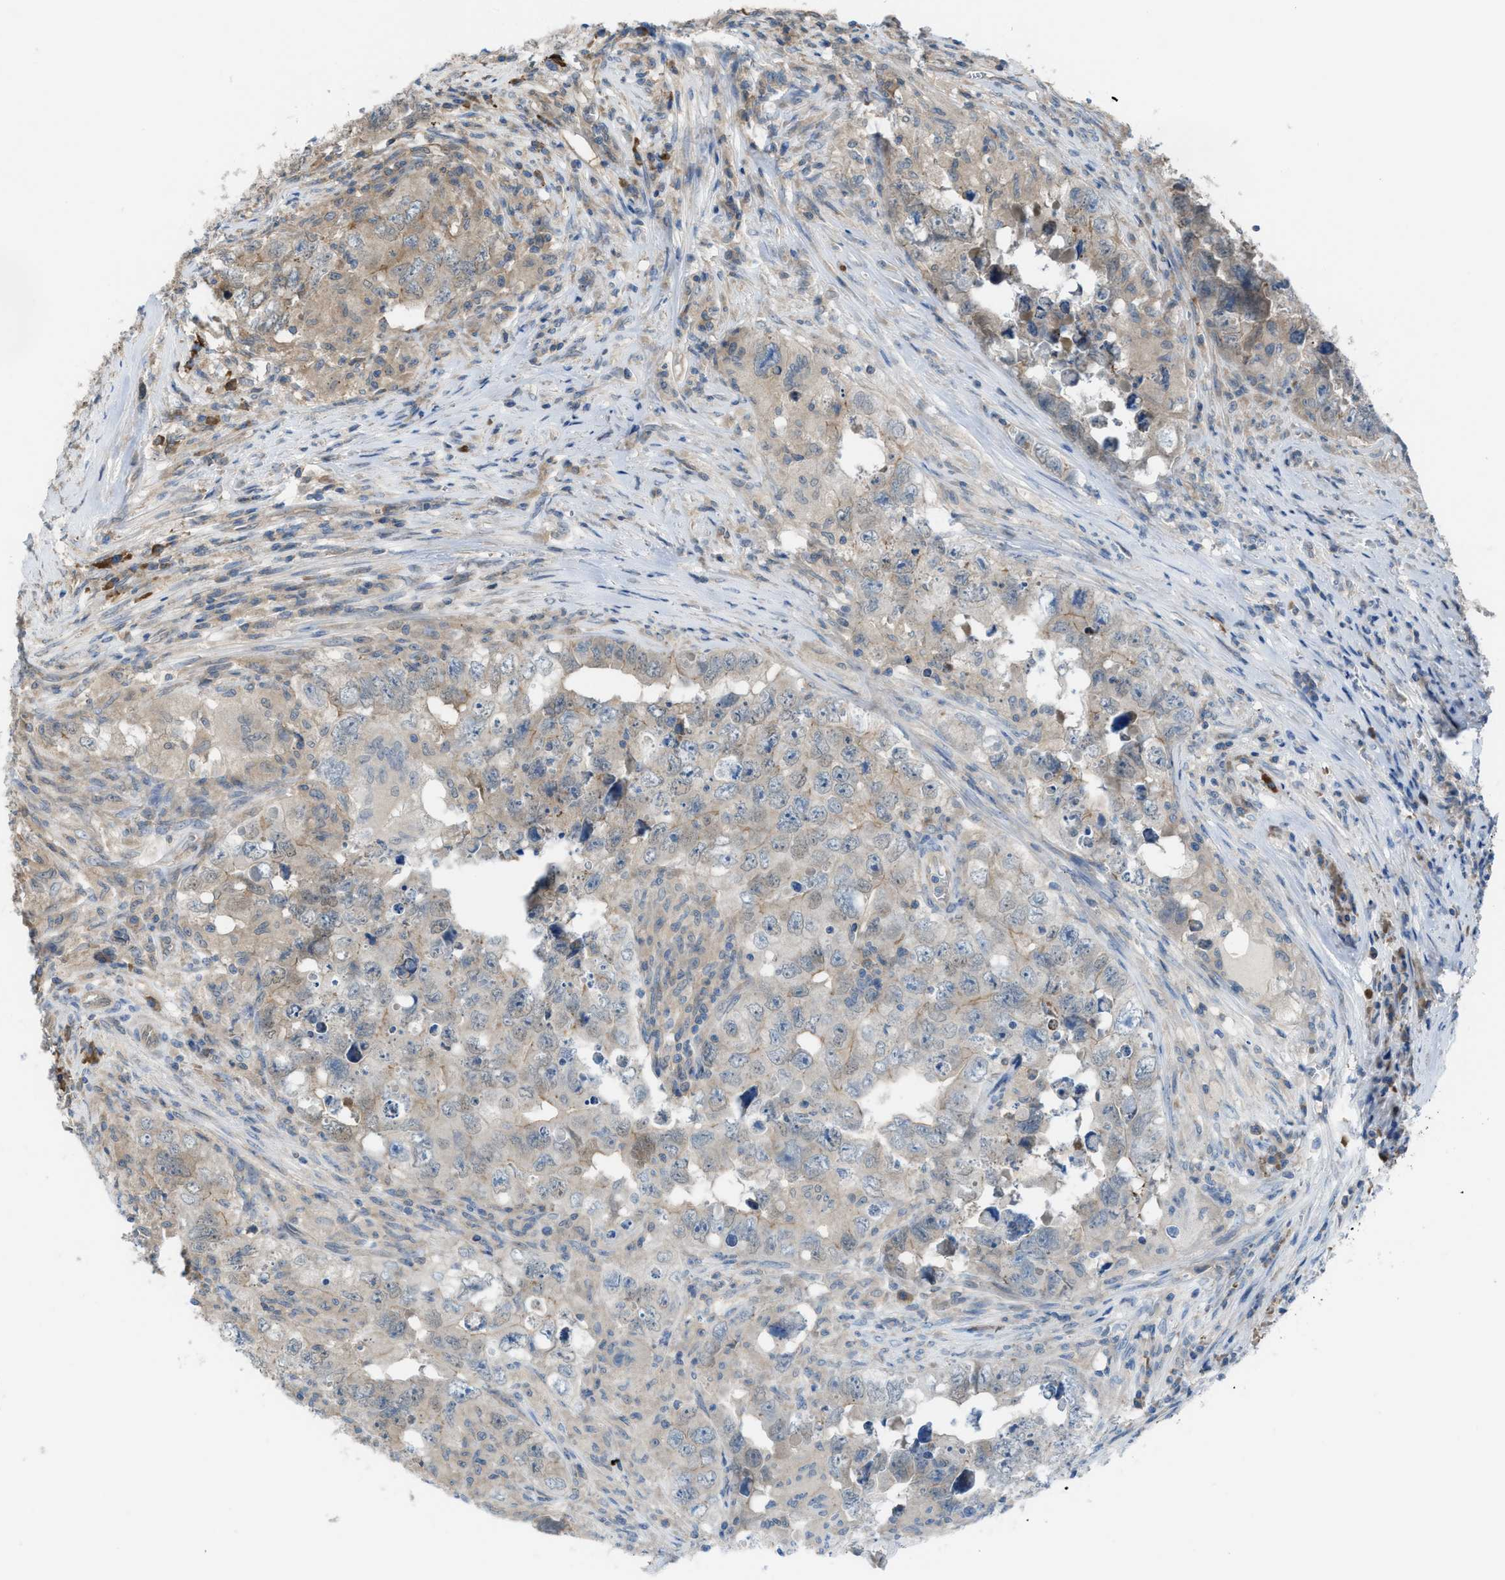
{"staining": {"intensity": "weak", "quantity": "25%-75%", "location": "cytoplasmic/membranous"}, "tissue": "testis cancer", "cell_type": "Tumor cells", "image_type": "cancer", "snomed": [{"axis": "morphology", "description": "Seminoma, NOS"}, {"axis": "morphology", "description": "Carcinoma, Embryonal, NOS"}, {"axis": "topography", "description": "Testis"}], "caption": "High-magnification brightfield microscopy of testis seminoma stained with DAB (brown) and counterstained with hematoxylin (blue). tumor cells exhibit weak cytoplasmic/membranous staining is seen in approximately25%-75% of cells. The staining is performed using DAB brown chromogen to label protein expression. The nuclei are counter-stained blue using hematoxylin.", "gene": "PLAA", "patient": {"sex": "male", "age": 43}}